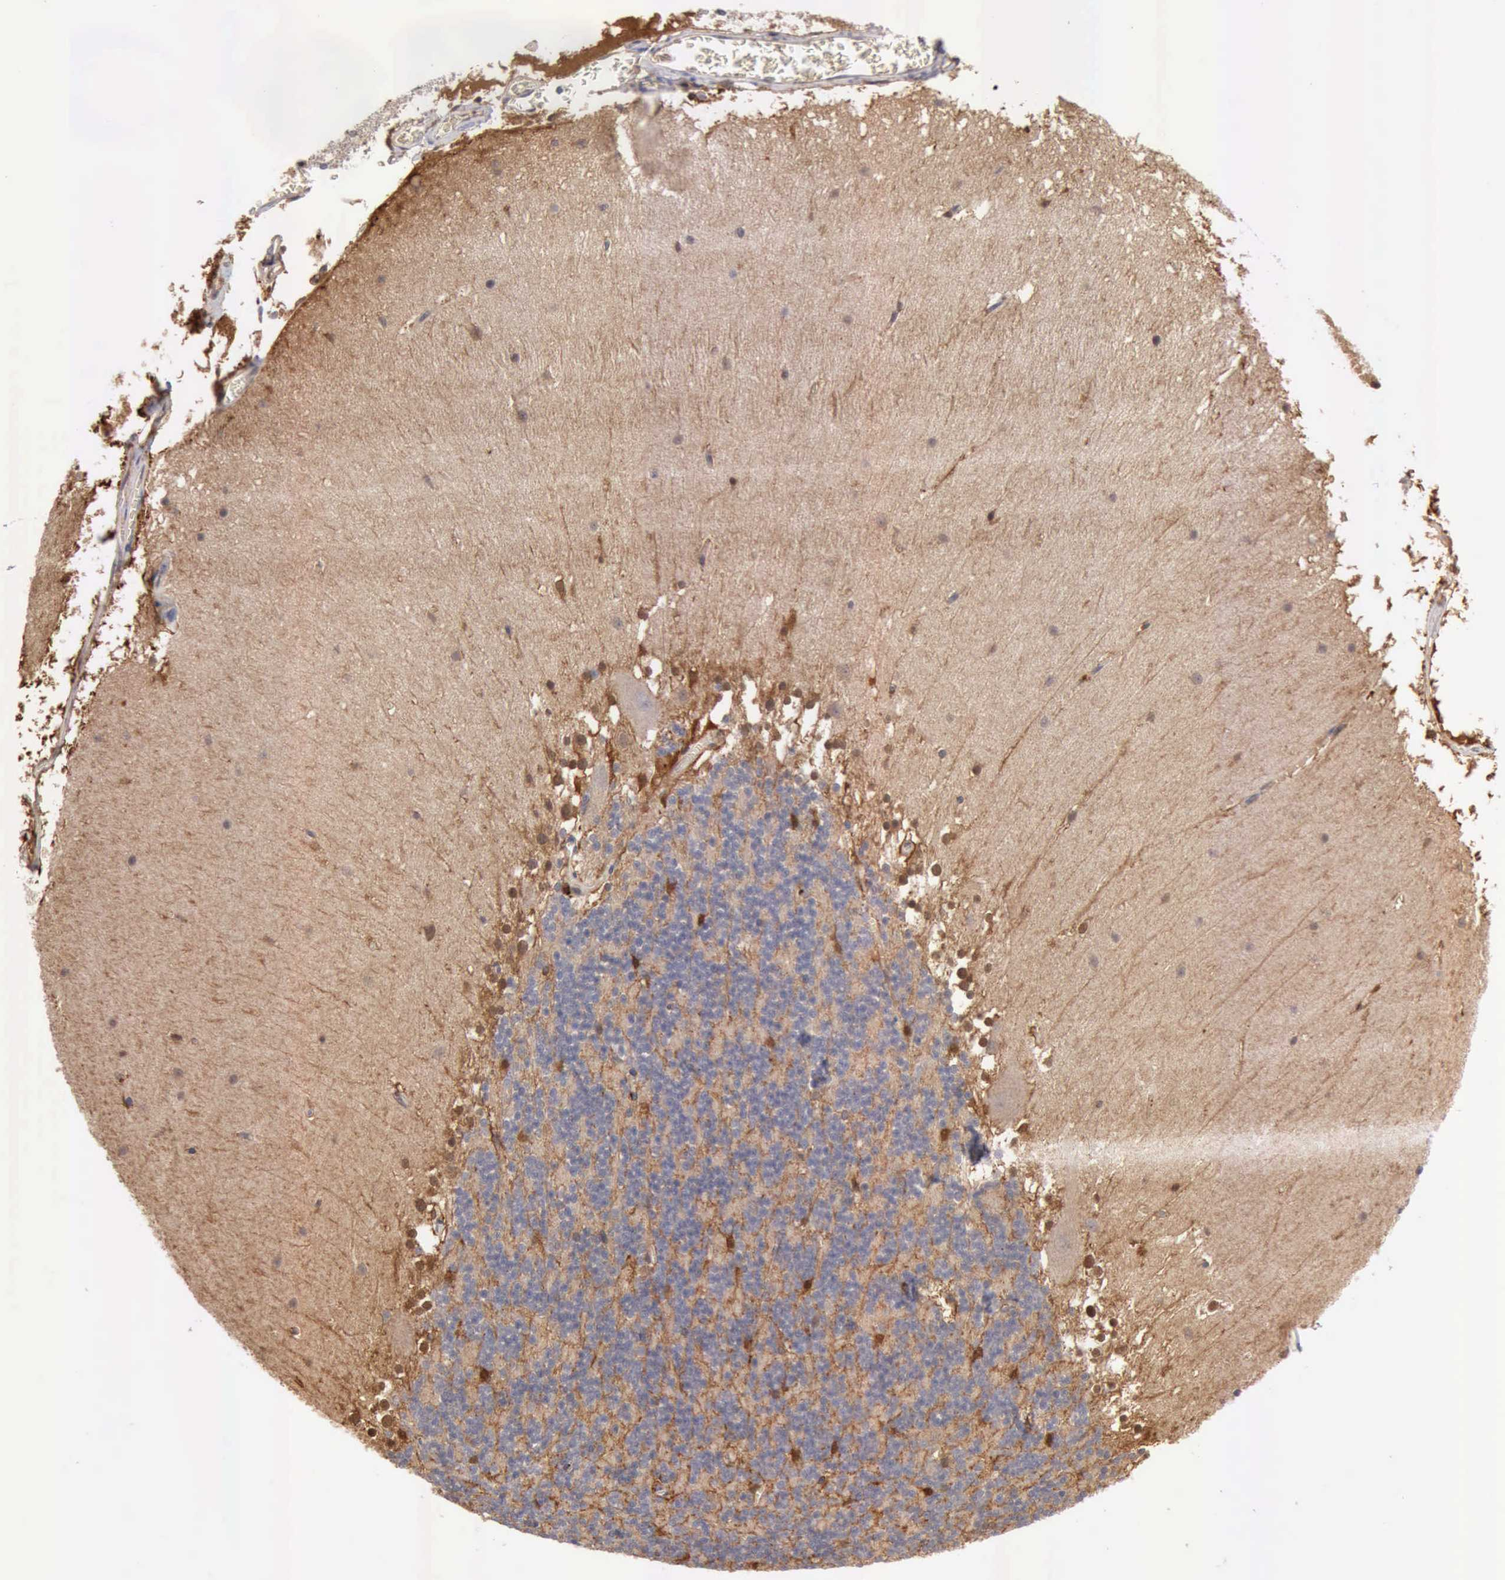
{"staining": {"intensity": "moderate", "quantity": ">75%", "location": "cytoplasmic/membranous"}, "tissue": "cerebellum", "cell_type": "Cells in granular layer", "image_type": "normal", "snomed": [{"axis": "morphology", "description": "Normal tissue, NOS"}, {"axis": "topography", "description": "Cerebellum"}], "caption": "Immunohistochemistry micrograph of benign cerebellum: cerebellum stained using IHC demonstrates medium levels of moderate protein expression localized specifically in the cytoplasmic/membranous of cells in granular layer, appearing as a cytoplasmic/membranous brown color.", "gene": "PTGR2", "patient": {"sex": "female", "age": 19}}